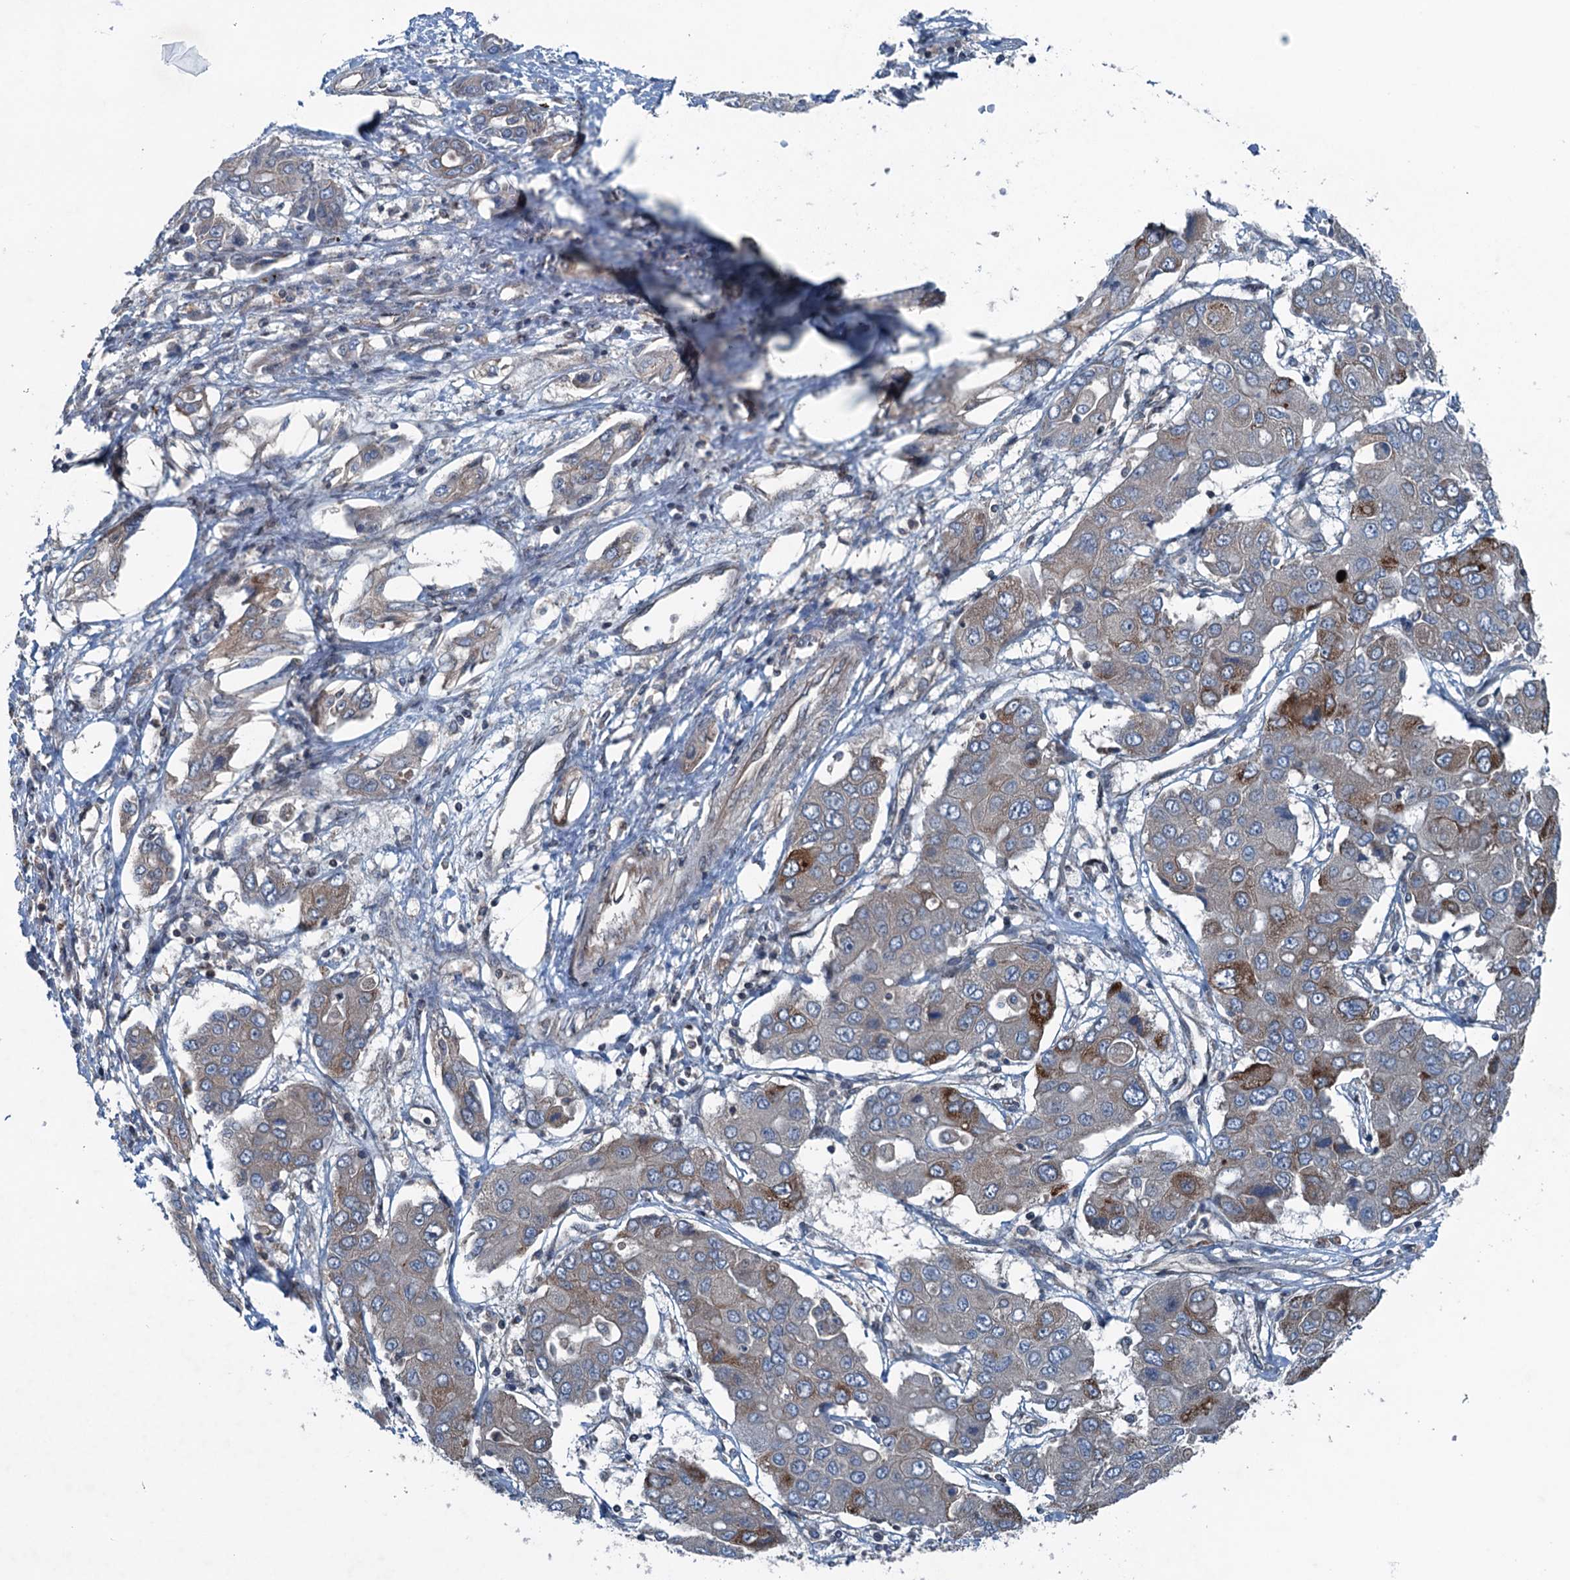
{"staining": {"intensity": "moderate", "quantity": "<25%", "location": "cytoplasmic/membranous"}, "tissue": "liver cancer", "cell_type": "Tumor cells", "image_type": "cancer", "snomed": [{"axis": "morphology", "description": "Cholangiocarcinoma"}, {"axis": "topography", "description": "Liver"}], "caption": "Immunohistochemical staining of human liver cancer (cholangiocarcinoma) shows low levels of moderate cytoplasmic/membranous protein positivity in about <25% of tumor cells.", "gene": "TRAPPC8", "patient": {"sex": "male", "age": 67}}